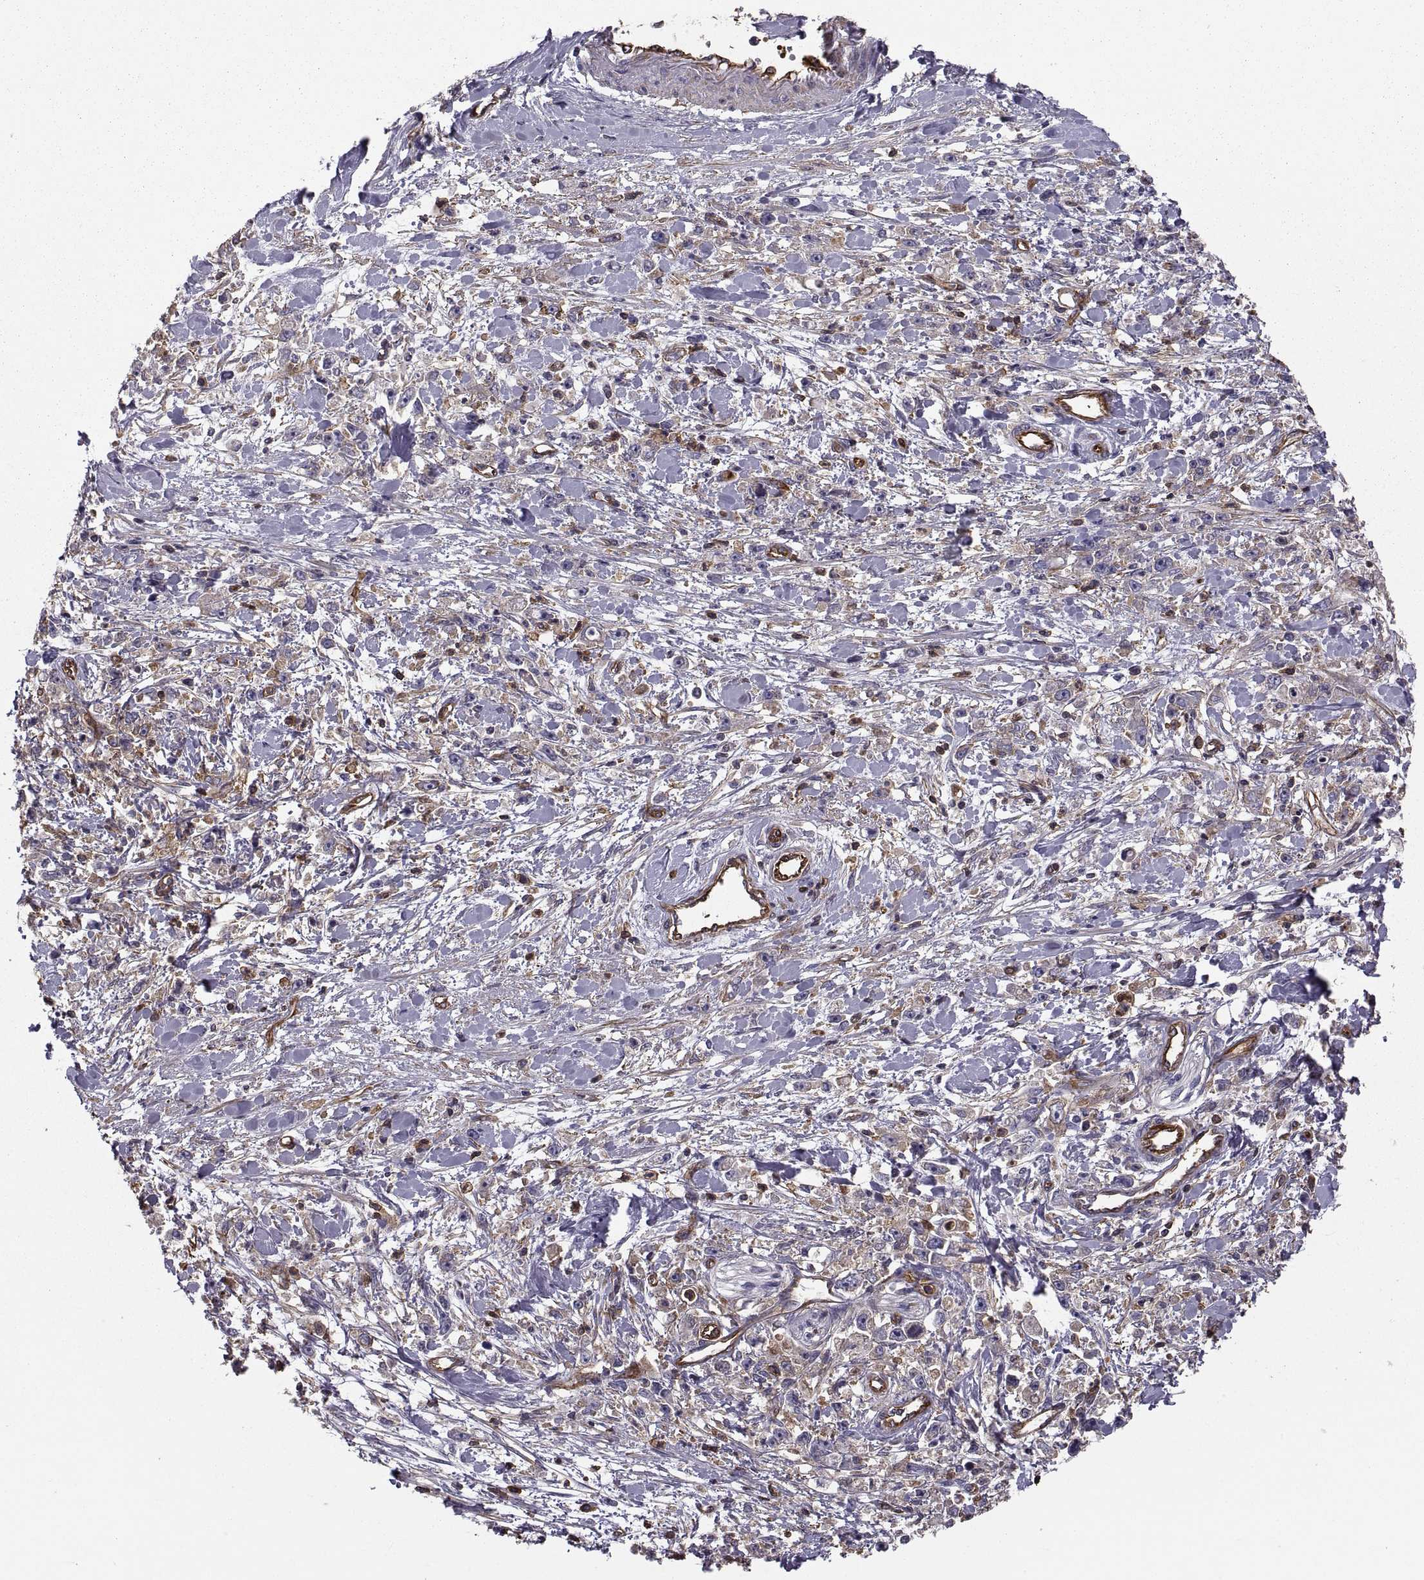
{"staining": {"intensity": "moderate", "quantity": "25%-75%", "location": "cytoplasmic/membranous"}, "tissue": "stomach cancer", "cell_type": "Tumor cells", "image_type": "cancer", "snomed": [{"axis": "morphology", "description": "Adenocarcinoma, NOS"}, {"axis": "topography", "description": "Stomach"}], "caption": "Stomach cancer (adenocarcinoma) stained with IHC reveals moderate cytoplasmic/membranous expression in about 25%-75% of tumor cells.", "gene": "MYH9", "patient": {"sex": "female", "age": 59}}